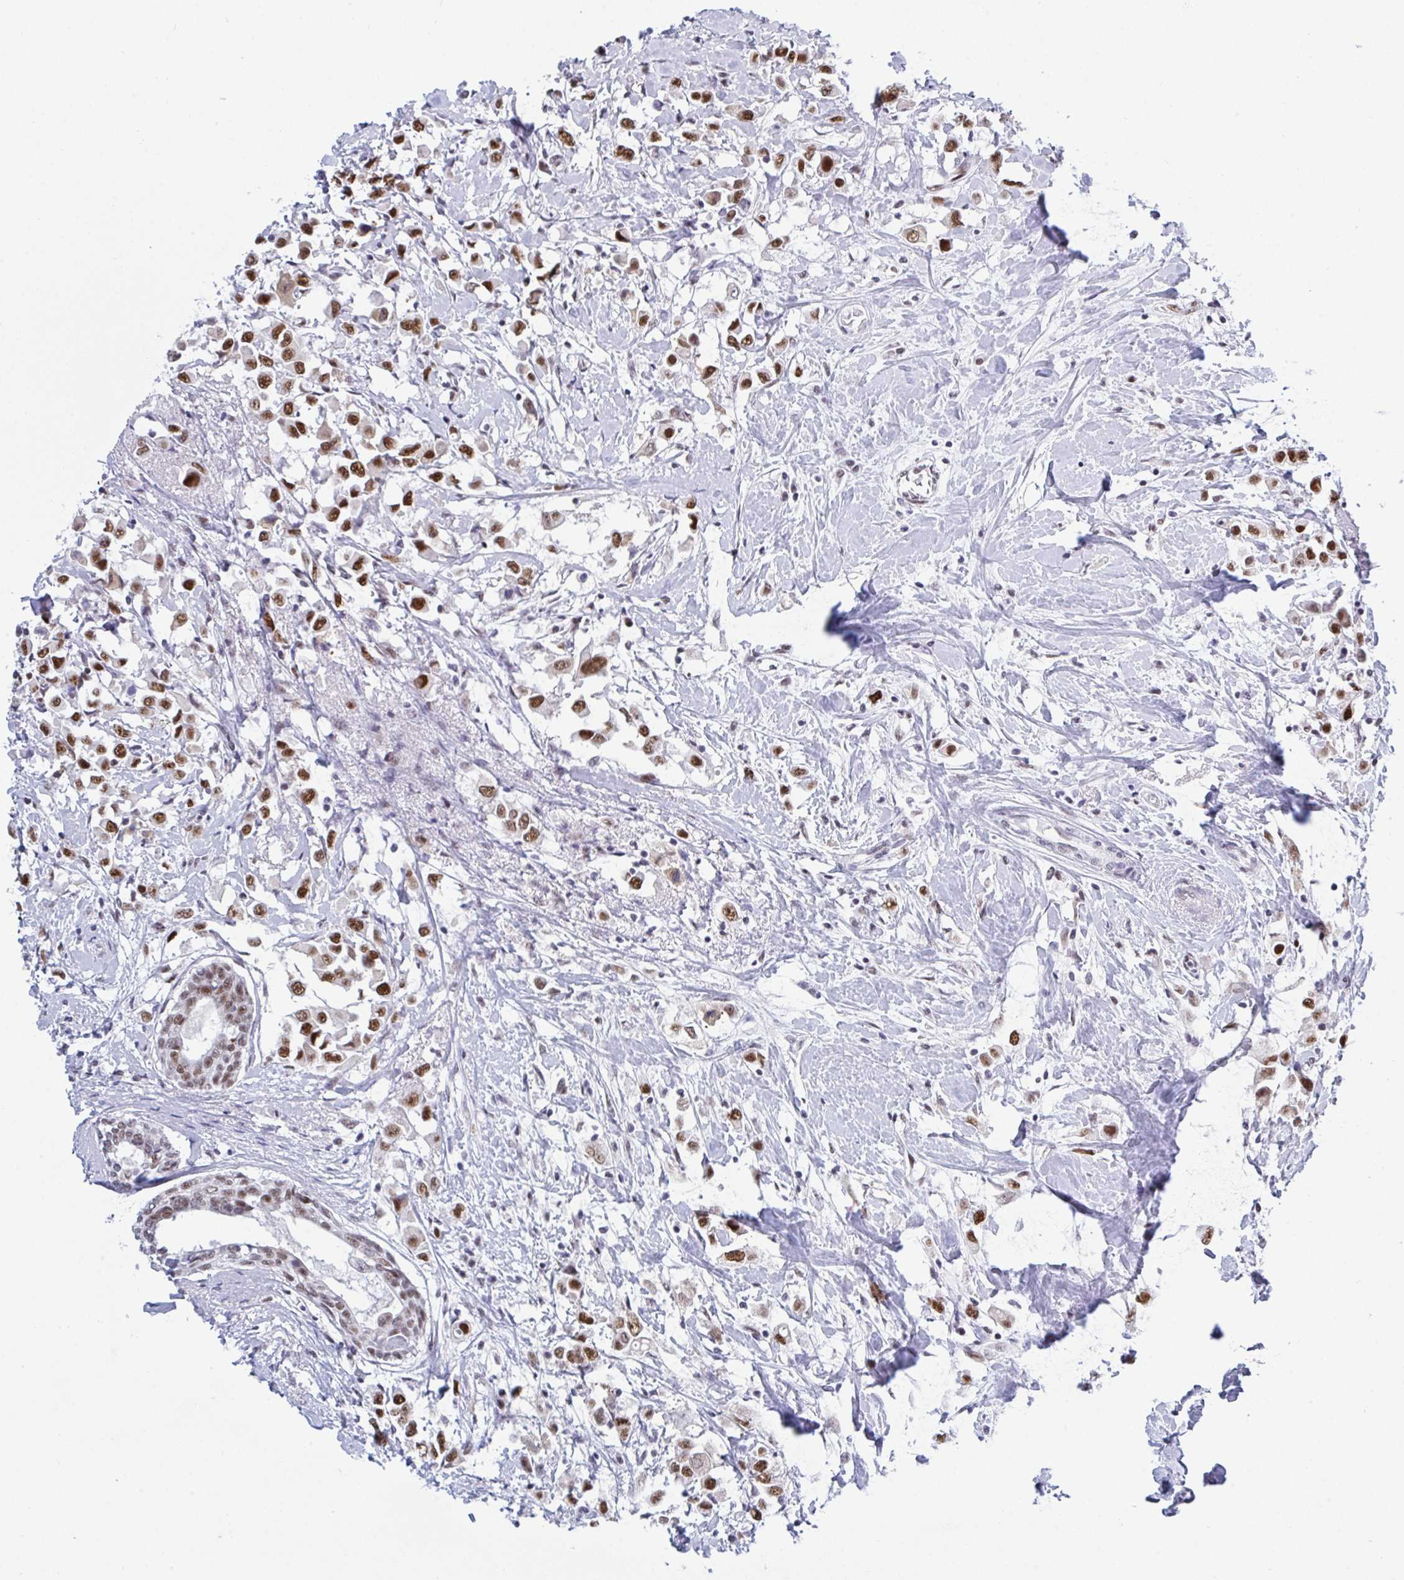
{"staining": {"intensity": "strong", "quantity": ">75%", "location": "nuclear"}, "tissue": "breast cancer", "cell_type": "Tumor cells", "image_type": "cancer", "snomed": [{"axis": "morphology", "description": "Duct carcinoma"}, {"axis": "topography", "description": "Breast"}], "caption": "Immunohistochemistry (IHC) (DAB) staining of breast invasive ductal carcinoma demonstrates strong nuclear protein positivity in approximately >75% of tumor cells.", "gene": "PPP1R10", "patient": {"sex": "female", "age": 61}}